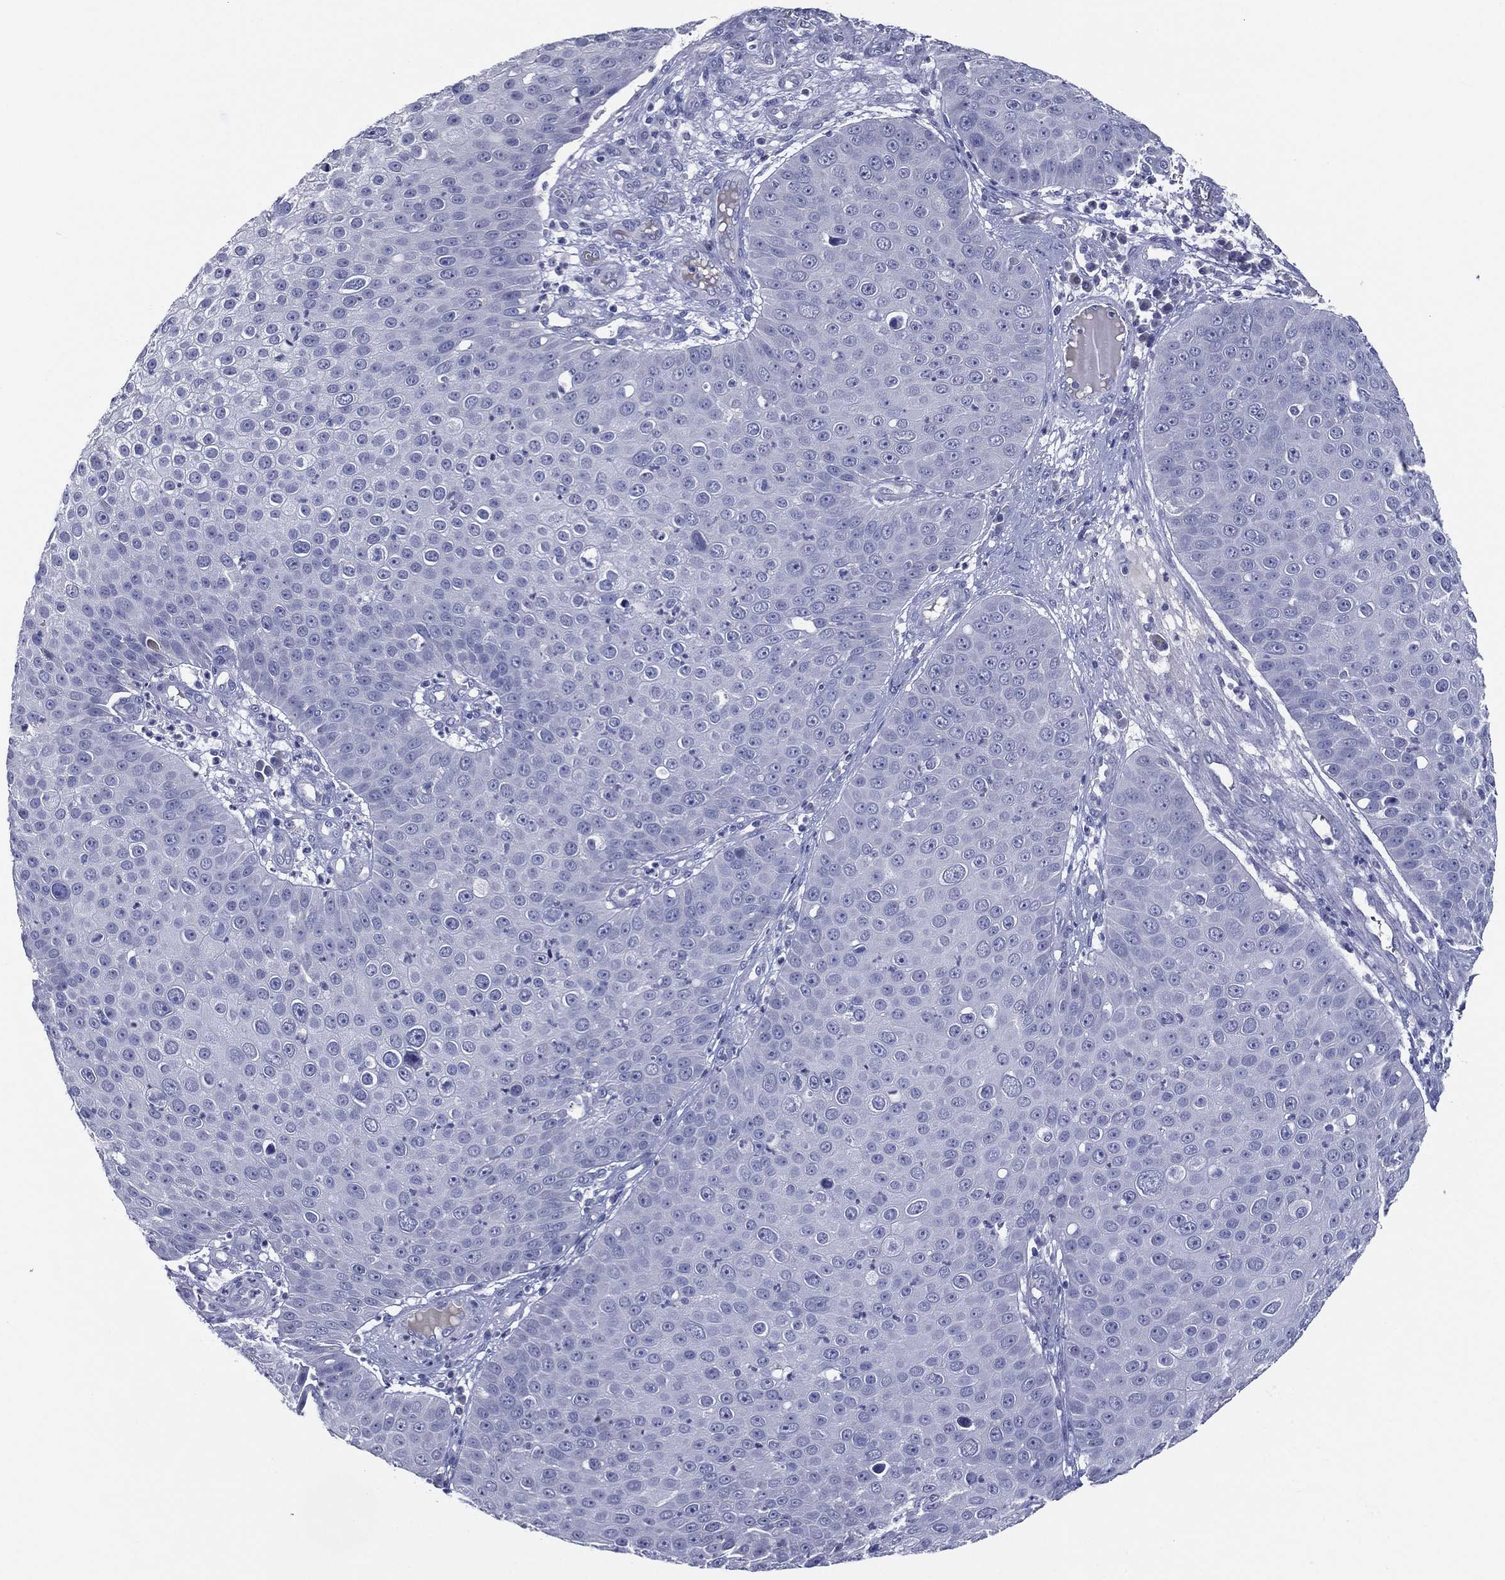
{"staining": {"intensity": "negative", "quantity": "none", "location": "none"}, "tissue": "skin cancer", "cell_type": "Tumor cells", "image_type": "cancer", "snomed": [{"axis": "morphology", "description": "Squamous cell carcinoma, NOS"}, {"axis": "topography", "description": "Skin"}], "caption": "A high-resolution micrograph shows immunohistochemistry staining of skin cancer, which reveals no significant positivity in tumor cells.", "gene": "SLC13A4", "patient": {"sex": "male", "age": 71}}